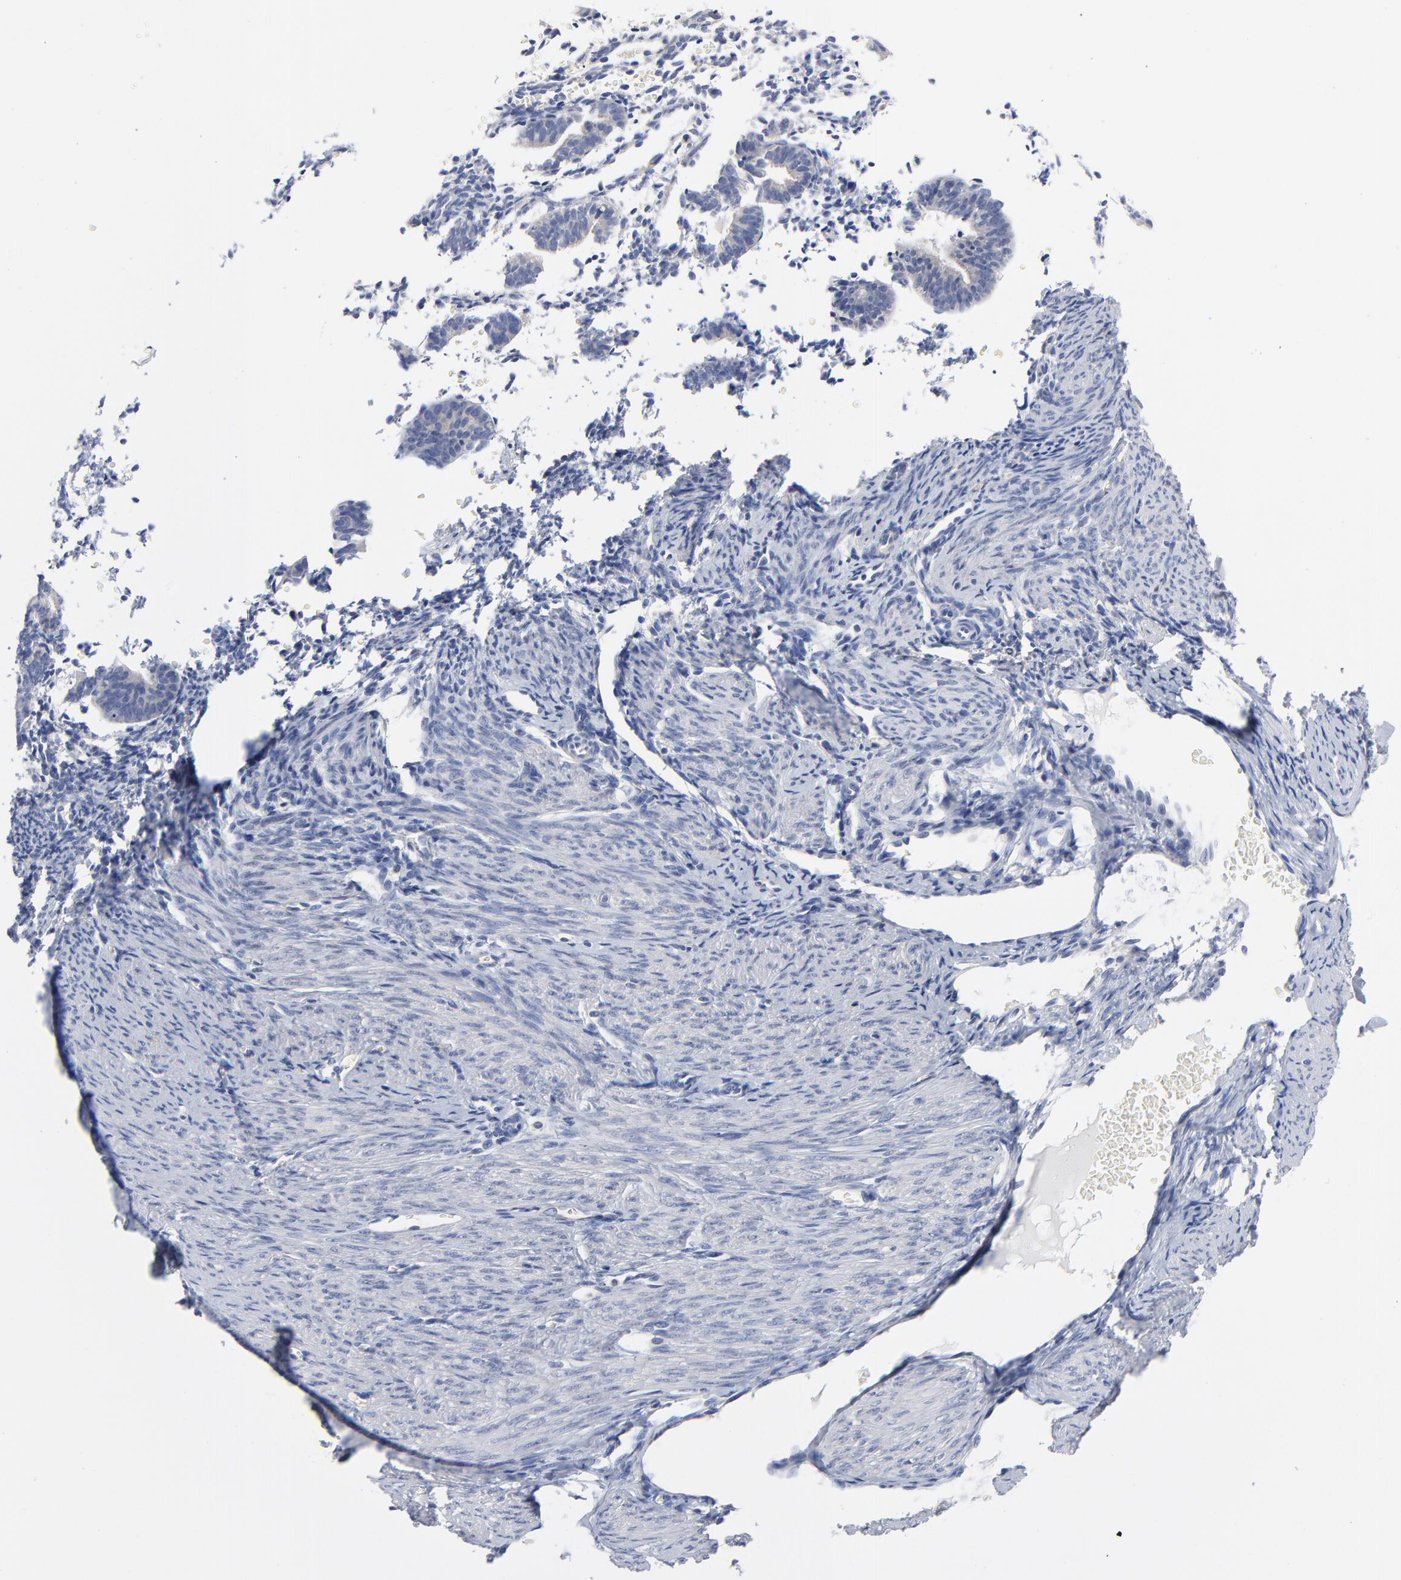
{"staining": {"intensity": "weak", "quantity": "<25%", "location": "cytoplasmic/membranous"}, "tissue": "endometrium", "cell_type": "Cells in endometrial stroma", "image_type": "normal", "snomed": [{"axis": "morphology", "description": "Normal tissue, NOS"}, {"axis": "topography", "description": "Endometrium"}], "caption": "Immunohistochemistry of benign endometrium displays no positivity in cells in endometrial stroma.", "gene": "CAB39L", "patient": {"sex": "female", "age": 61}}